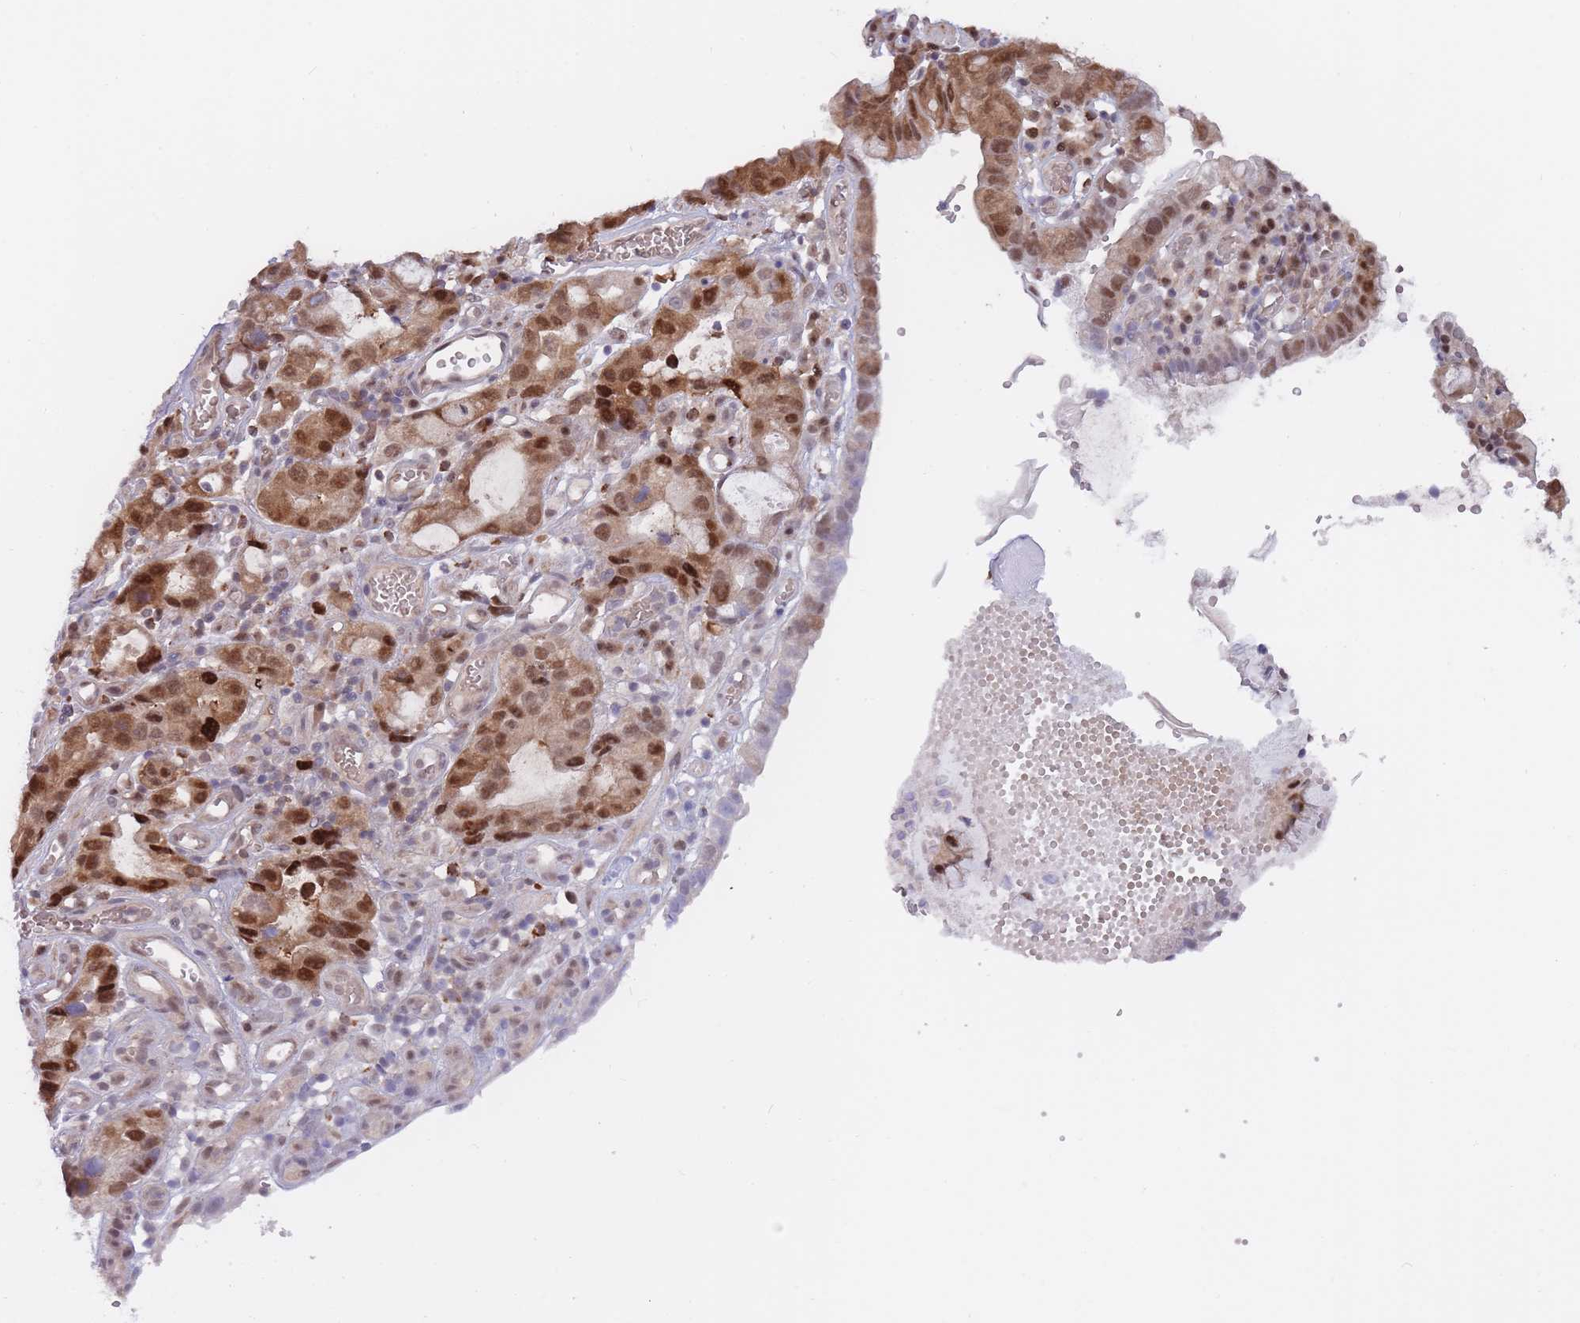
{"staining": {"intensity": "moderate", "quantity": ">75%", "location": "cytoplasmic/membranous,nuclear"}, "tissue": "stomach cancer", "cell_type": "Tumor cells", "image_type": "cancer", "snomed": [{"axis": "morphology", "description": "Adenocarcinoma, NOS"}, {"axis": "topography", "description": "Stomach"}], "caption": "Protein staining shows moderate cytoplasmic/membranous and nuclear positivity in approximately >75% of tumor cells in stomach adenocarcinoma.", "gene": "NSFL1C", "patient": {"sex": "male", "age": 55}}